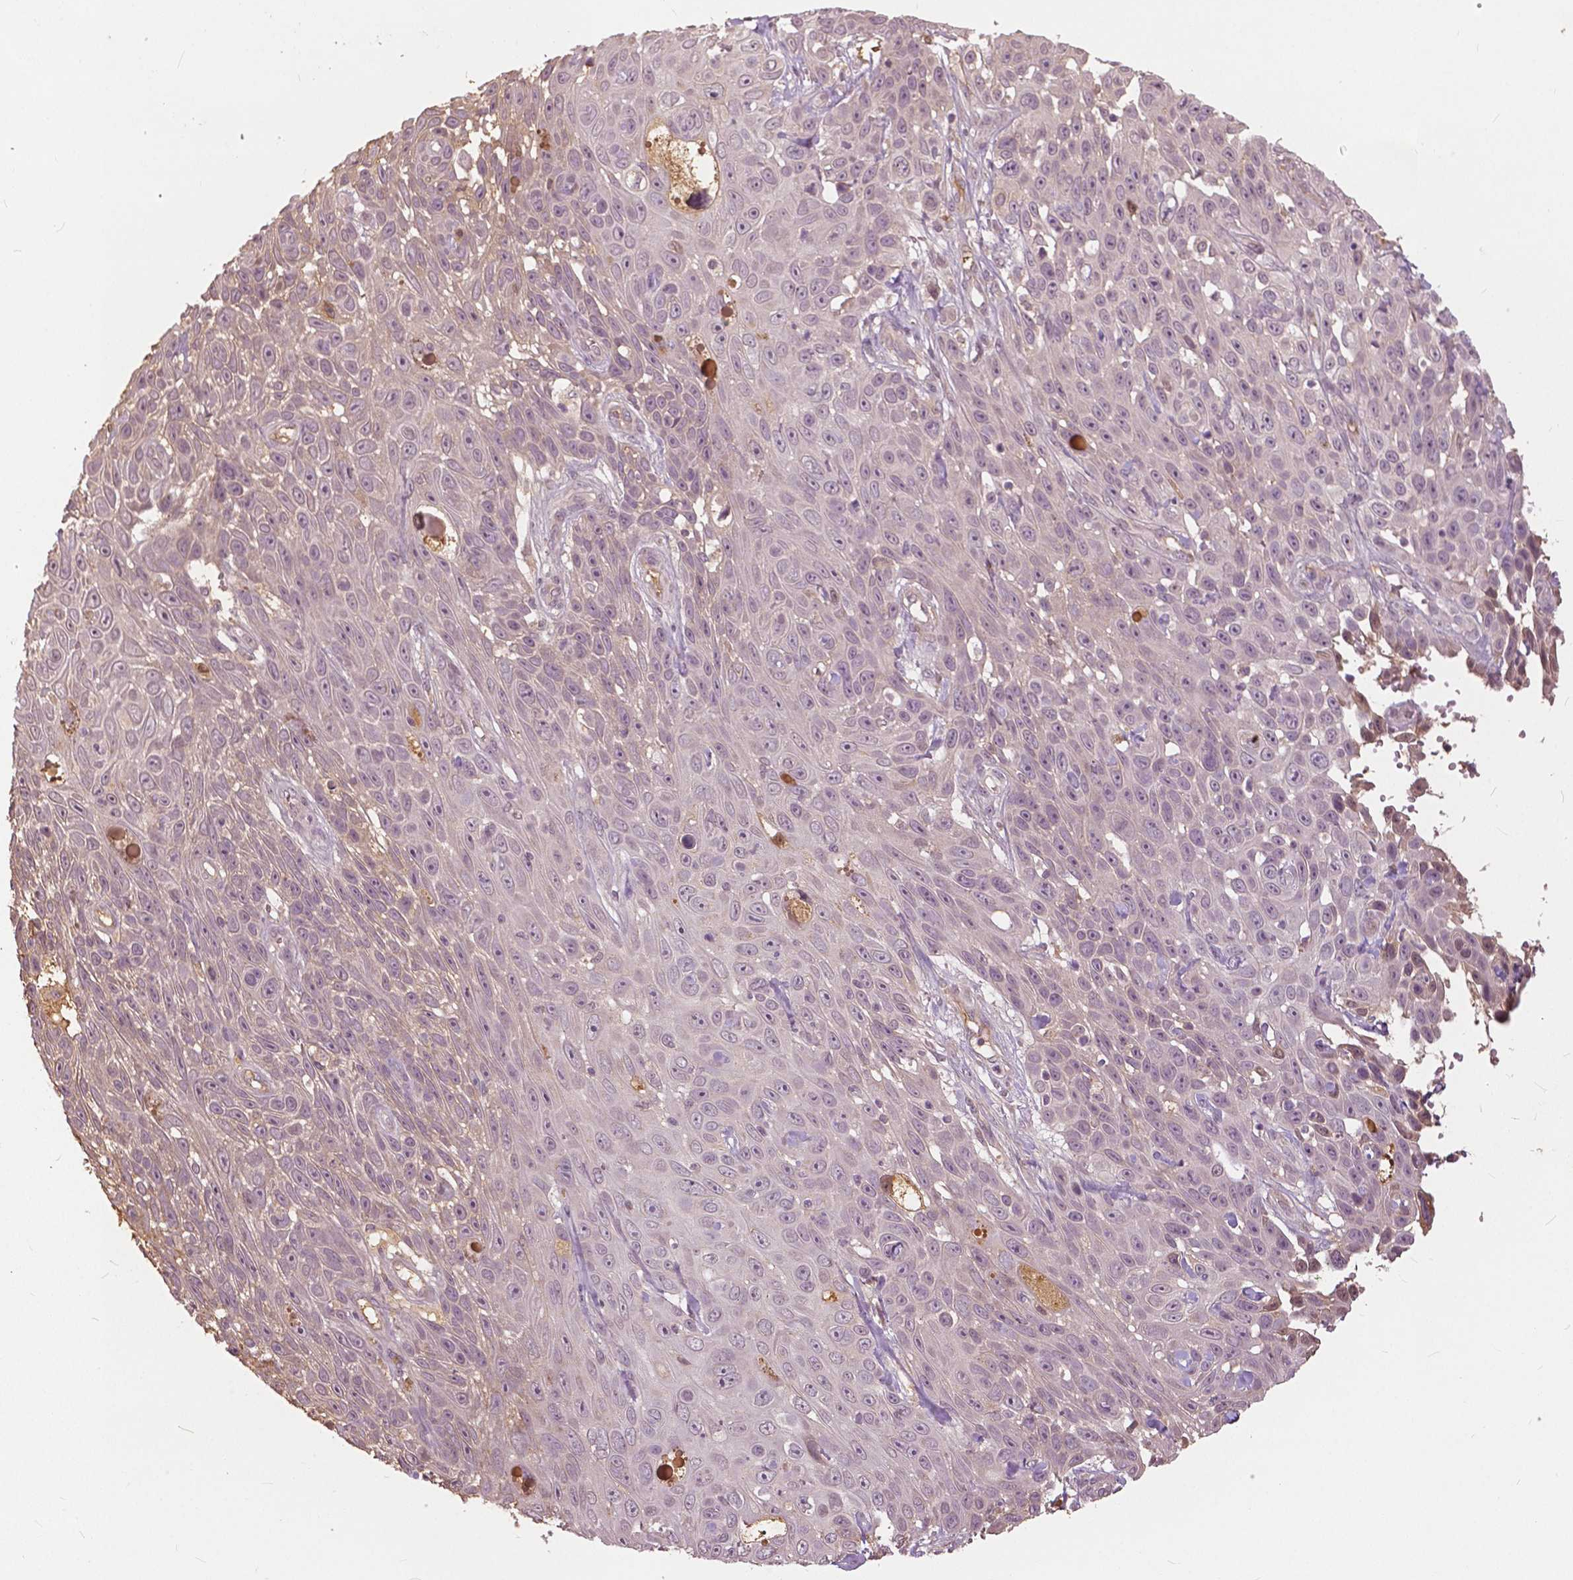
{"staining": {"intensity": "weak", "quantity": "25%-75%", "location": "nuclear"}, "tissue": "skin cancer", "cell_type": "Tumor cells", "image_type": "cancer", "snomed": [{"axis": "morphology", "description": "Squamous cell carcinoma, NOS"}, {"axis": "topography", "description": "Skin"}], "caption": "The micrograph displays staining of skin cancer, revealing weak nuclear protein staining (brown color) within tumor cells.", "gene": "ANGPTL4", "patient": {"sex": "male", "age": 82}}